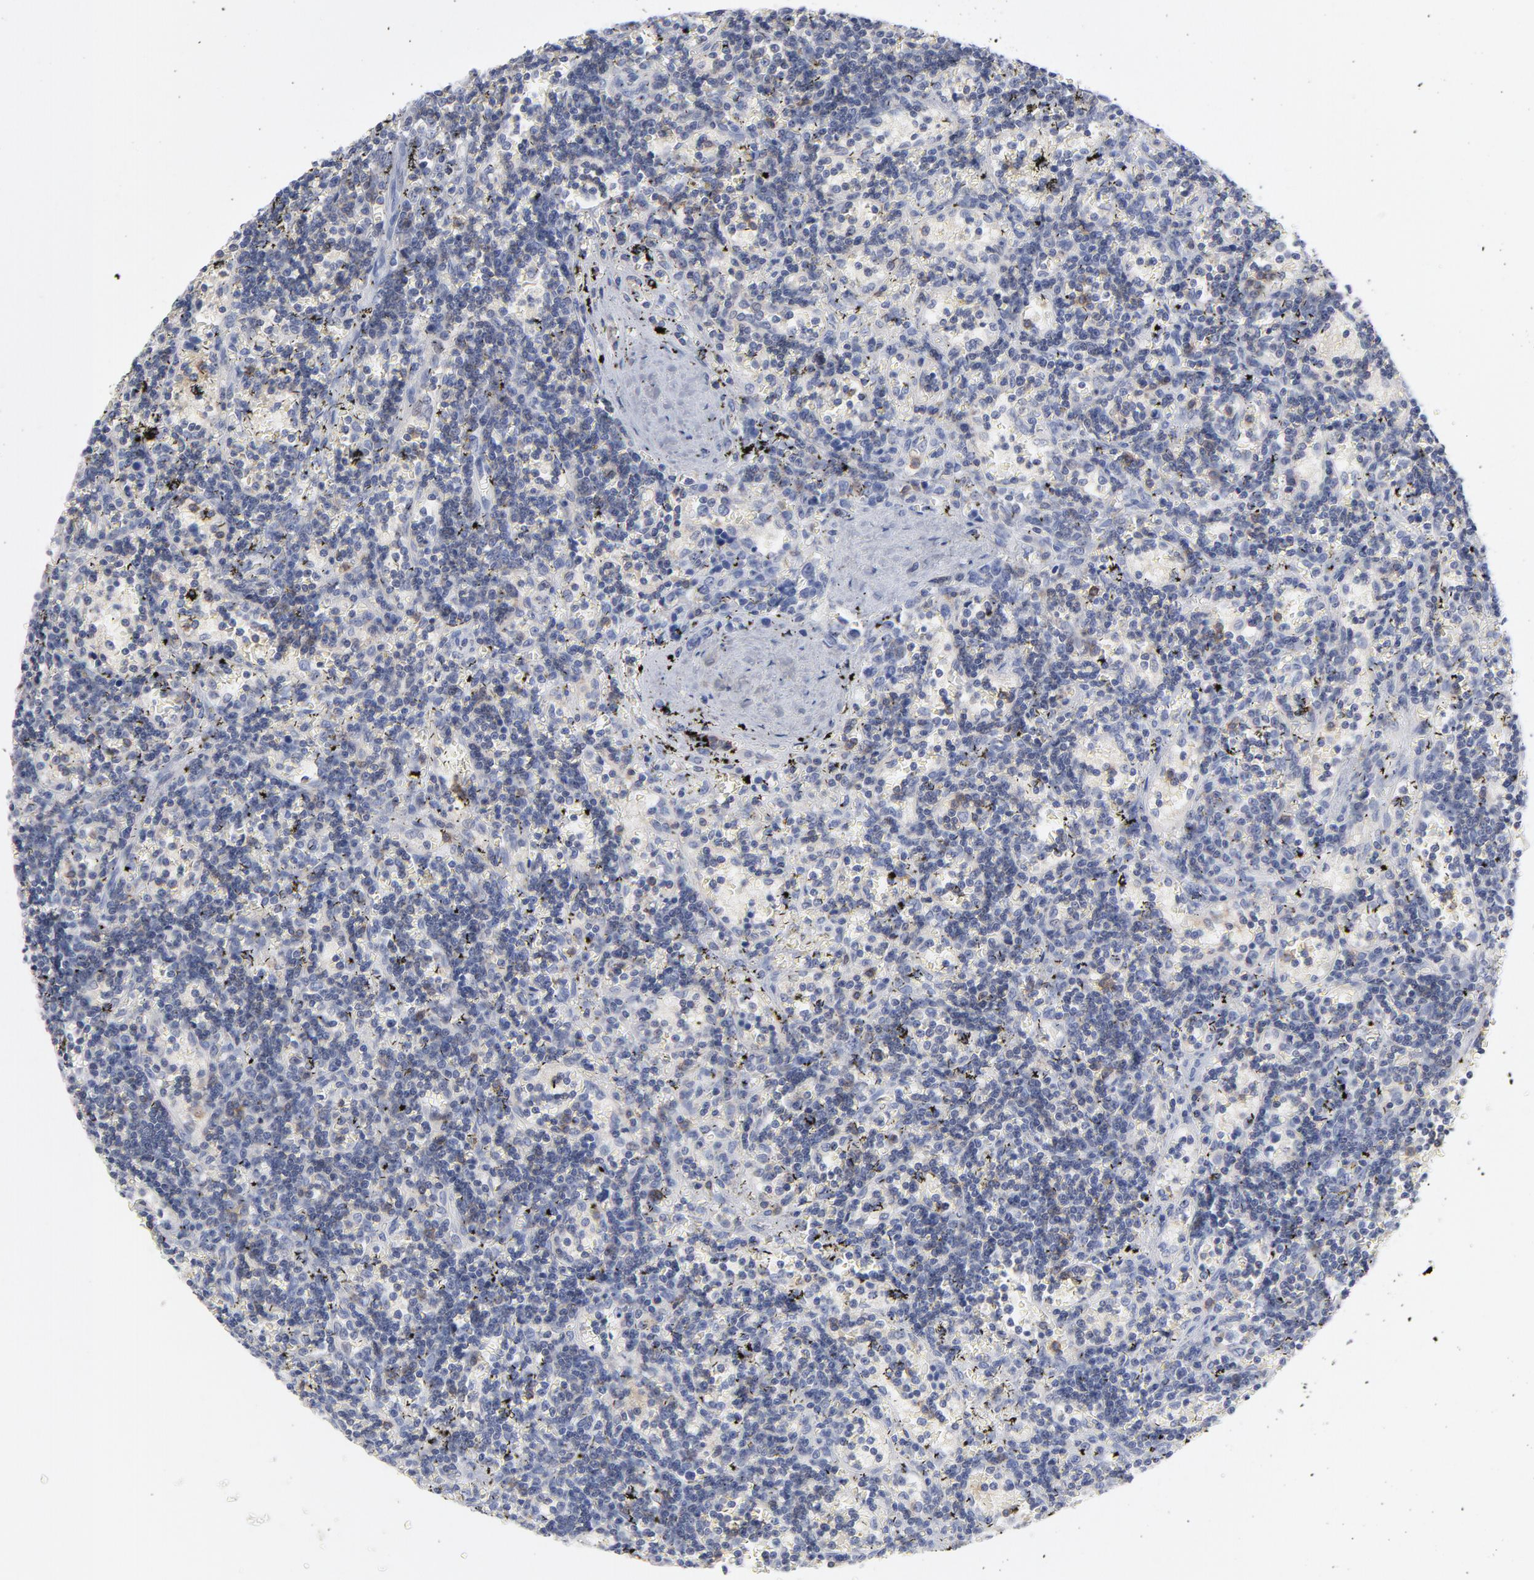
{"staining": {"intensity": "negative", "quantity": "none", "location": "none"}, "tissue": "lymphoma", "cell_type": "Tumor cells", "image_type": "cancer", "snomed": [{"axis": "morphology", "description": "Malignant lymphoma, non-Hodgkin's type, Low grade"}, {"axis": "topography", "description": "Spleen"}], "caption": "Protein analysis of malignant lymphoma, non-Hodgkin's type (low-grade) exhibits no significant expression in tumor cells.", "gene": "P2RY8", "patient": {"sex": "male", "age": 60}}